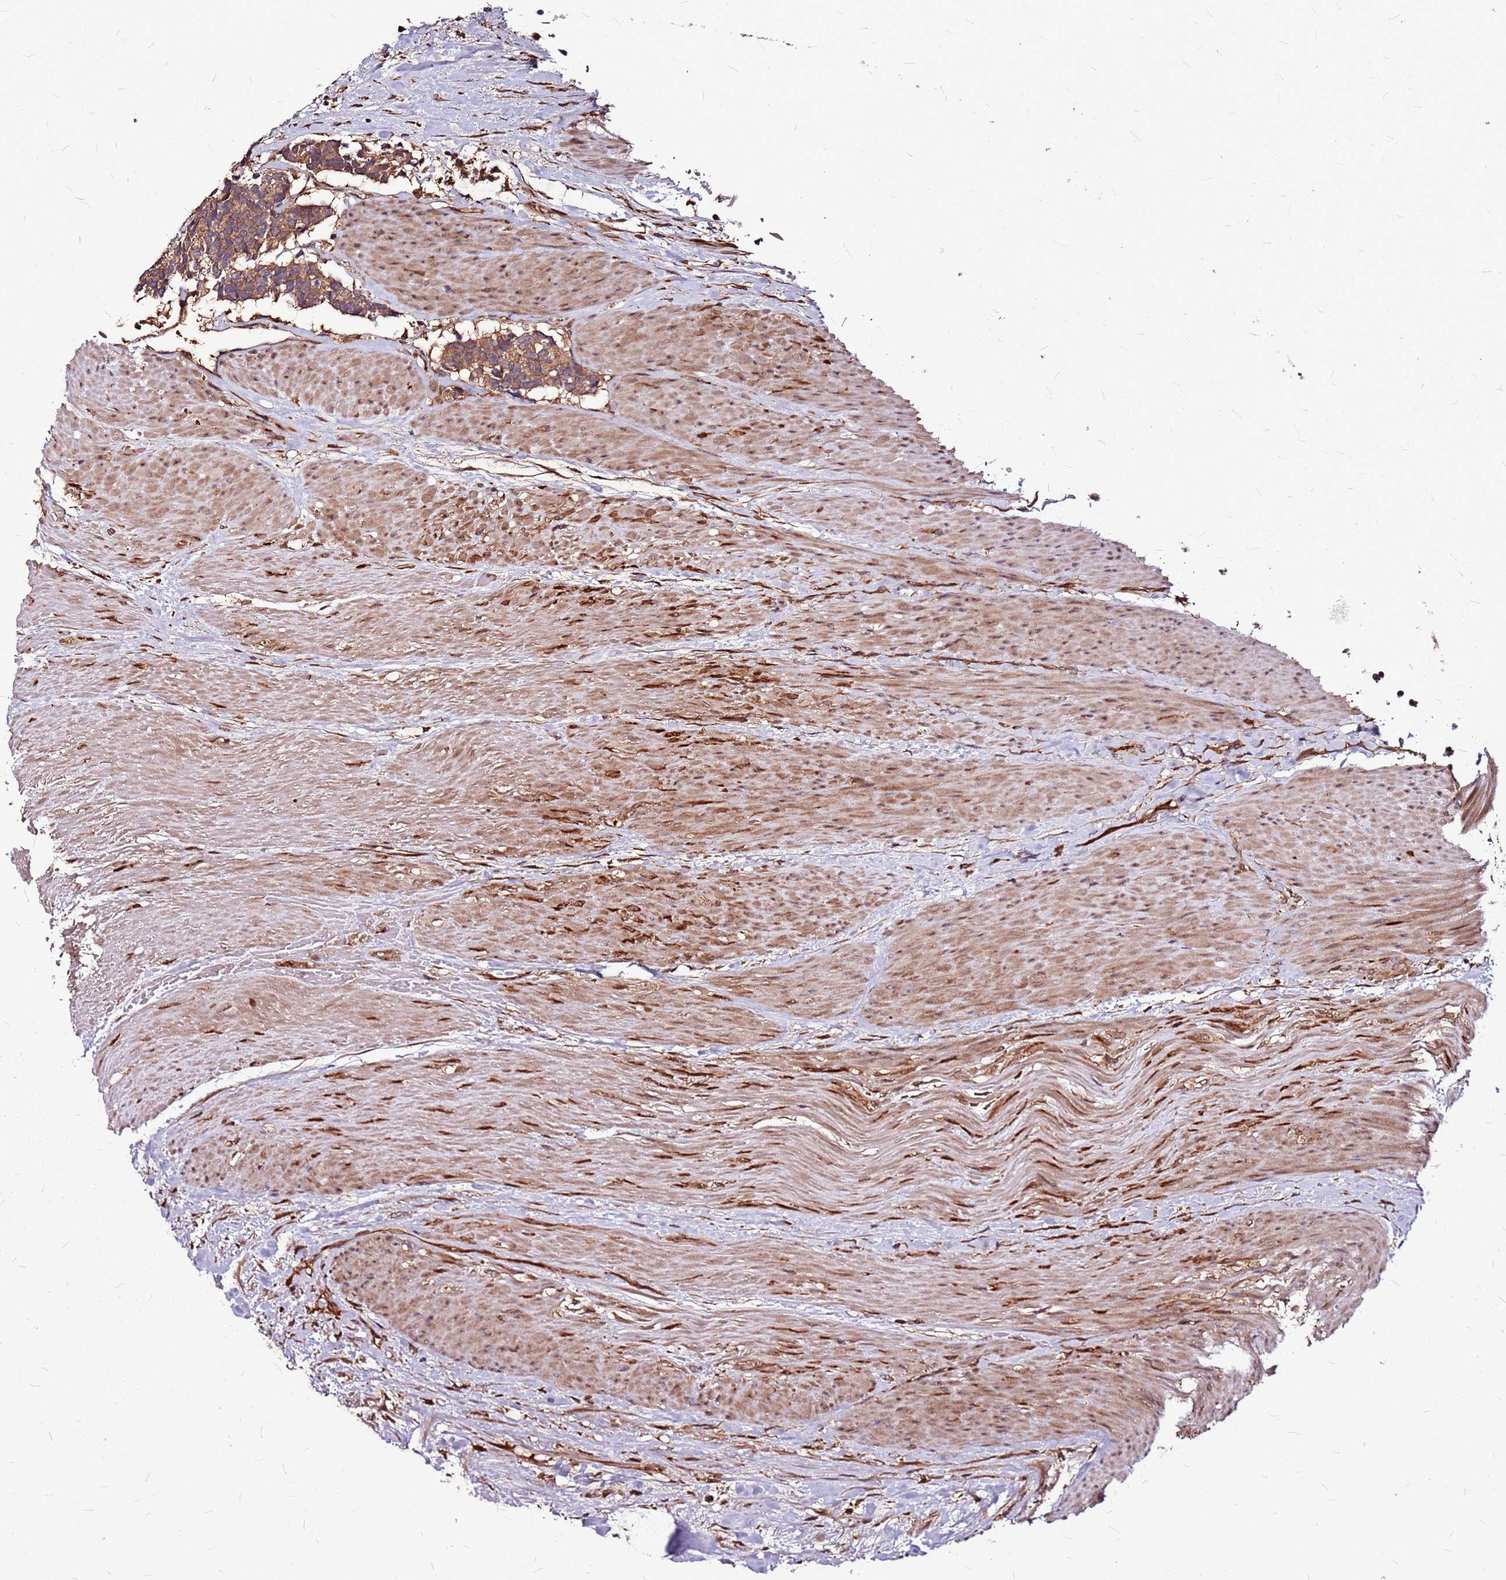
{"staining": {"intensity": "moderate", "quantity": ">75%", "location": "cytoplasmic/membranous"}, "tissue": "carcinoid", "cell_type": "Tumor cells", "image_type": "cancer", "snomed": [{"axis": "morphology", "description": "Carcinoma, NOS"}, {"axis": "morphology", "description": "Carcinoid, malignant, NOS"}, {"axis": "topography", "description": "Urinary bladder"}], "caption": "Immunohistochemical staining of human carcinoid shows medium levels of moderate cytoplasmic/membranous protein expression in approximately >75% of tumor cells.", "gene": "LYPLAL1", "patient": {"sex": "male", "age": 57}}